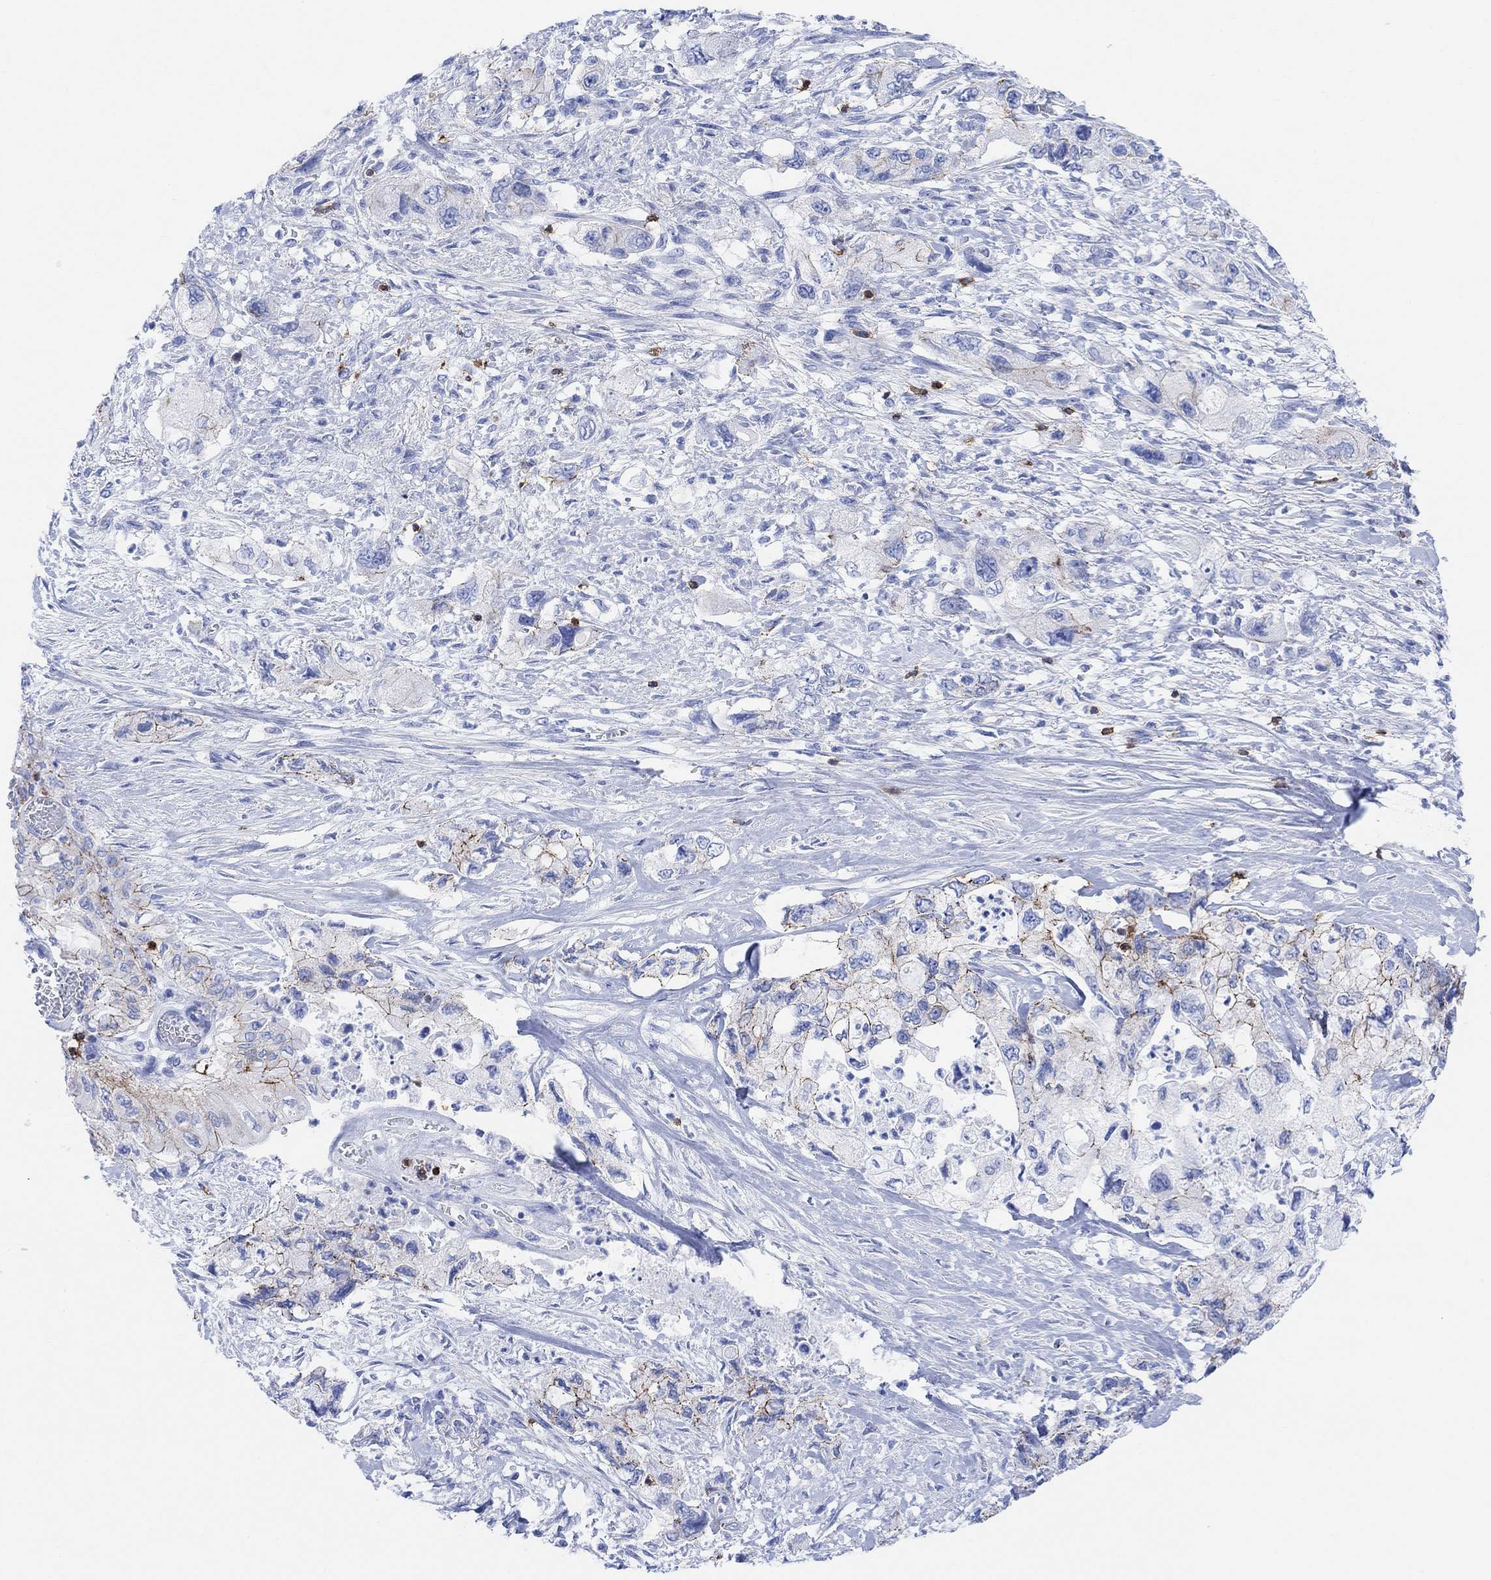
{"staining": {"intensity": "moderate", "quantity": "25%-75%", "location": "cytoplasmic/membranous"}, "tissue": "pancreatic cancer", "cell_type": "Tumor cells", "image_type": "cancer", "snomed": [{"axis": "morphology", "description": "Adenocarcinoma, NOS"}, {"axis": "topography", "description": "Pancreas"}], "caption": "Pancreatic cancer stained with a brown dye shows moderate cytoplasmic/membranous positive positivity in about 25%-75% of tumor cells.", "gene": "GPR65", "patient": {"sex": "female", "age": 73}}